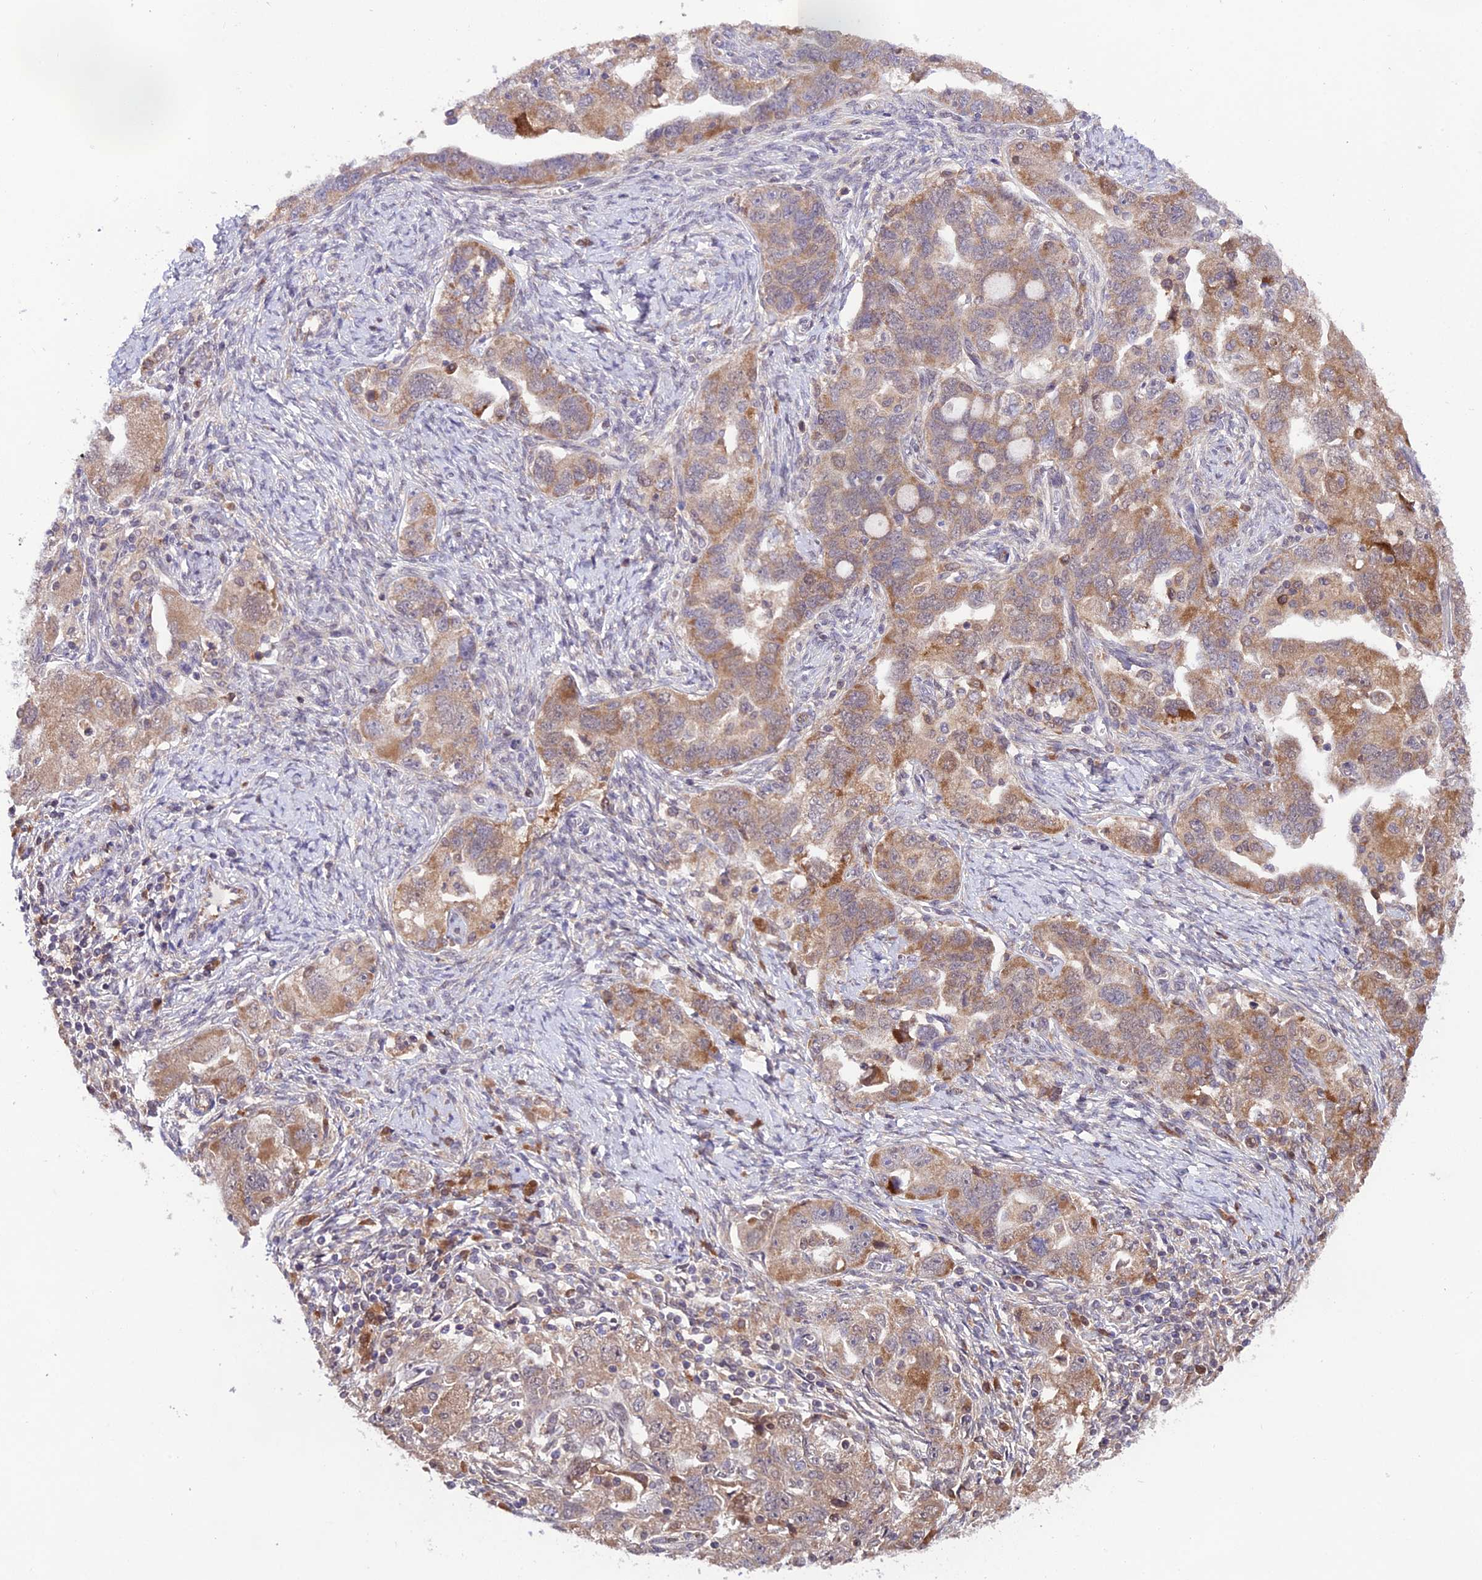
{"staining": {"intensity": "moderate", "quantity": ">75%", "location": "cytoplasmic/membranous"}, "tissue": "ovarian cancer", "cell_type": "Tumor cells", "image_type": "cancer", "snomed": [{"axis": "morphology", "description": "Carcinoma, NOS"}, {"axis": "morphology", "description": "Cystadenocarcinoma, serous, NOS"}, {"axis": "topography", "description": "Ovary"}], "caption": "Immunohistochemical staining of human ovarian cancer shows medium levels of moderate cytoplasmic/membranous expression in about >75% of tumor cells.", "gene": "TRIM40", "patient": {"sex": "female", "age": 69}}